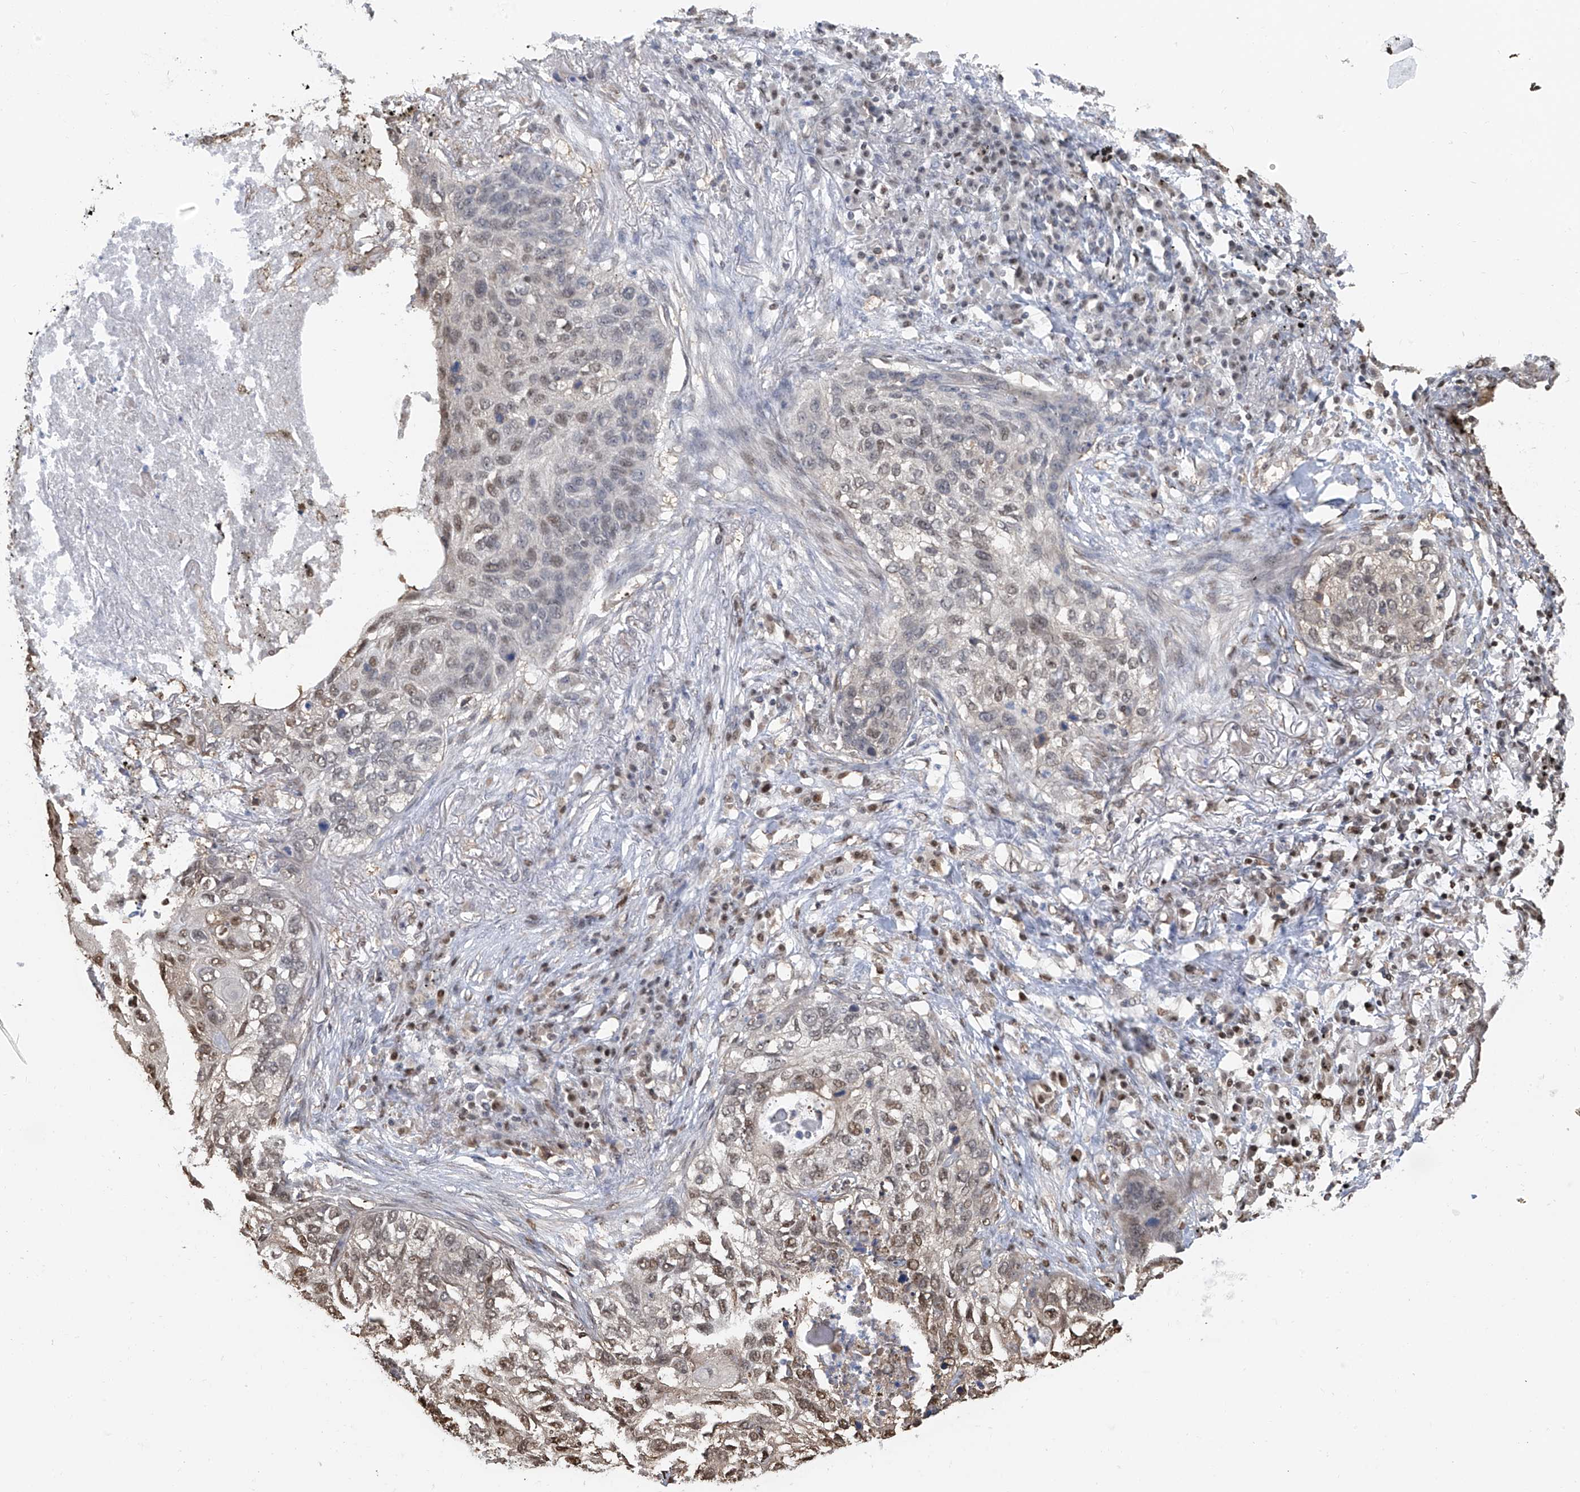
{"staining": {"intensity": "weak", "quantity": "25%-75%", "location": "nuclear"}, "tissue": "lung cancer", "cell_type": "Tumor cells", "image_type": "cancer", "snomed": [{"axis": "morphology", "description": "Squamous cell carcinoma, NOS"}, {"axis": "topography", "description": "Lung"}], "caption": "A low amount of weak nuclear staining is present in about 25%-75% of tumor cells in squamous cell carcinoma (lung) tissue.", "gene": "PMM1", "patient": {"sex": "female", "age": 63}}